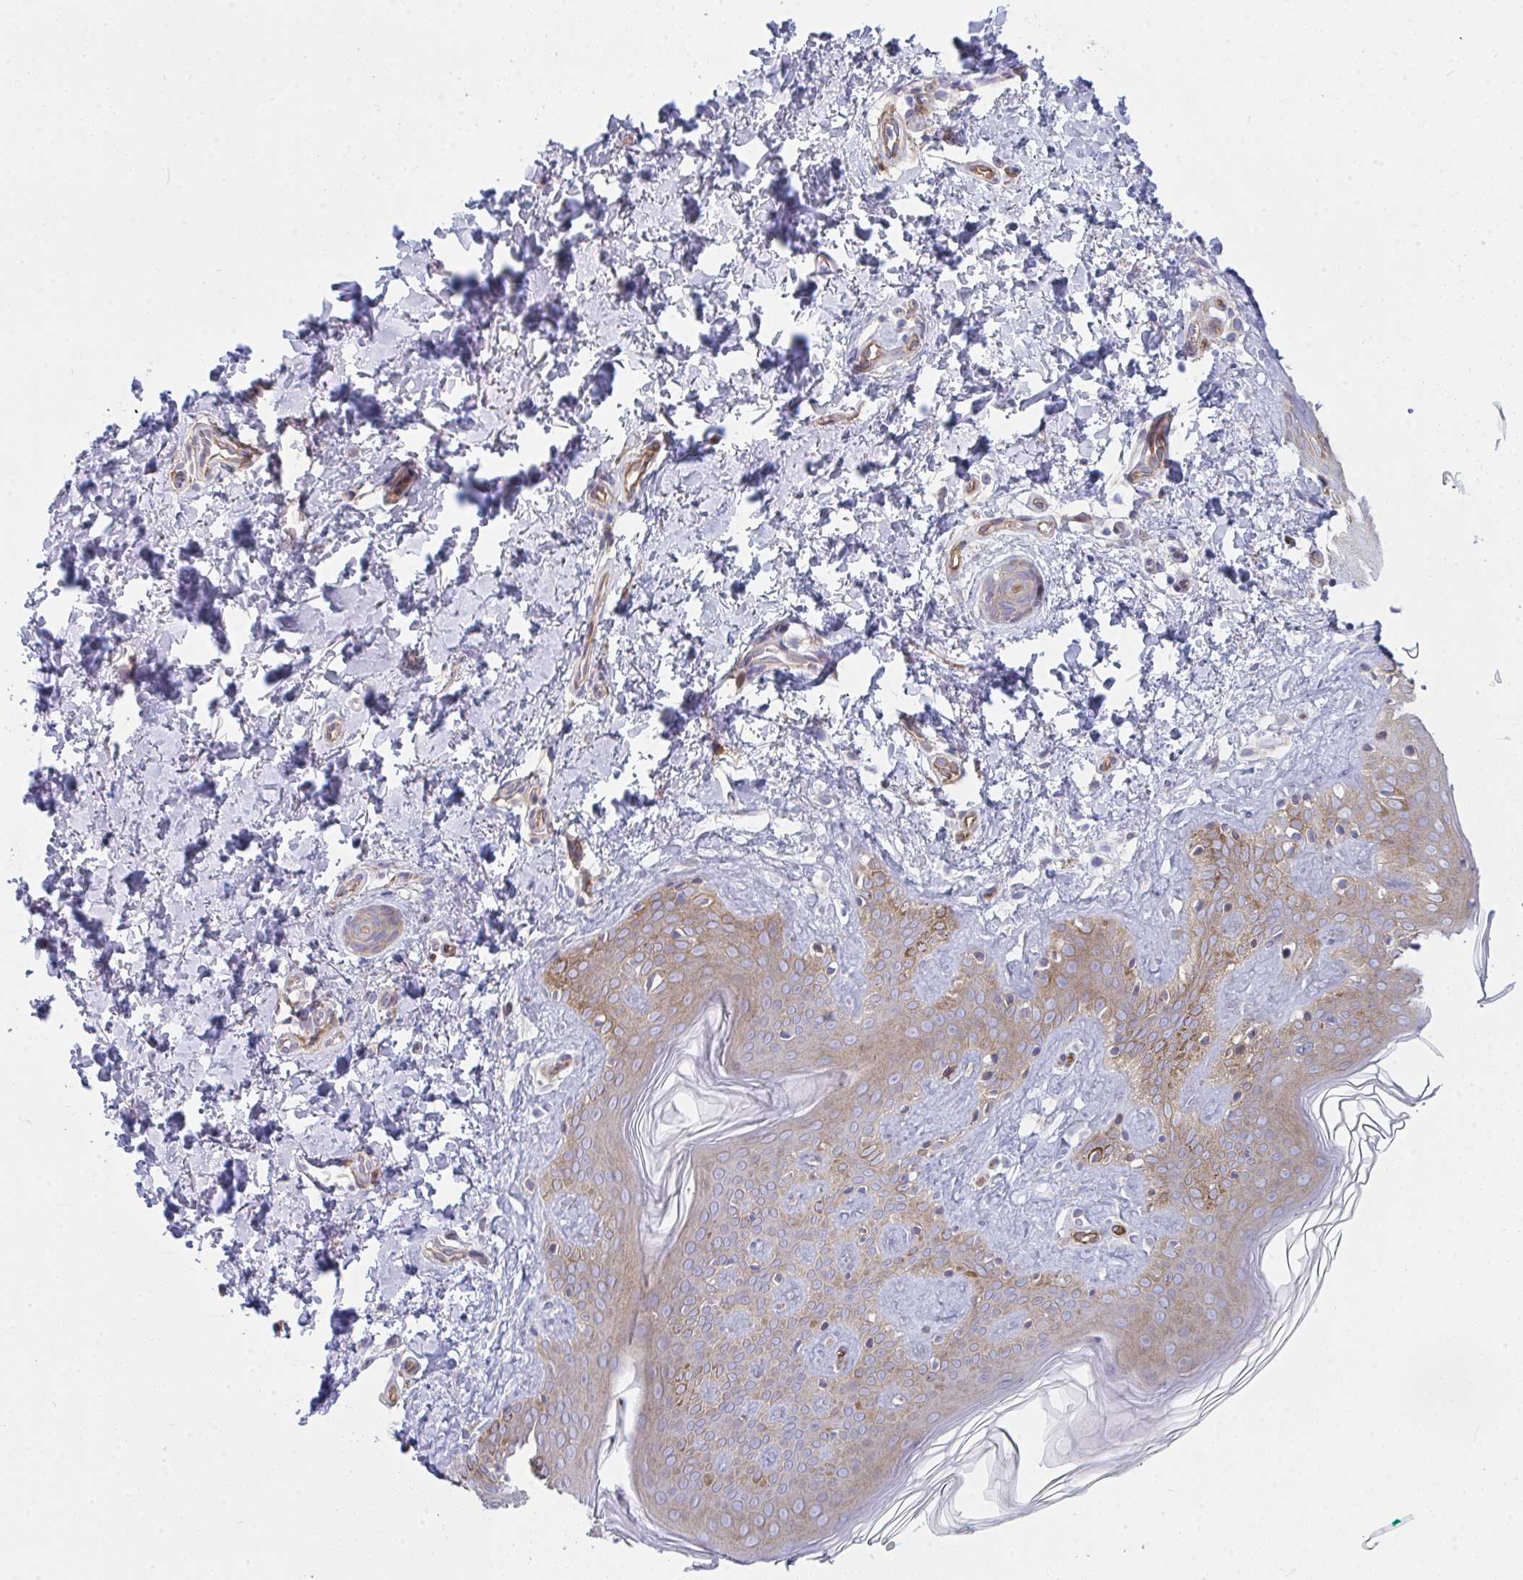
{"staining": {"intensity": "negative", "quantity": "none", "location": "none"}, "tissue": "skin", "cell_type": "Fibroblasts", "image_type": "normal", "snomed": [{"axis": "morphology", "description": "Normal tissue, NOS"}, {"axis": "topography", "description": "Skin"}, {"axis": "topography", "description": "Peripheral nerve tissue"}], "caption": "The micrograph reveals no staining of fibroblasts in normal skin. Brightfield microscopy of IHC stained with DAB (brown) and hematoxylin (blue), captured at high magnification.", "gene": "GAB1", "patient": {"sex": "female", "age": 45}}